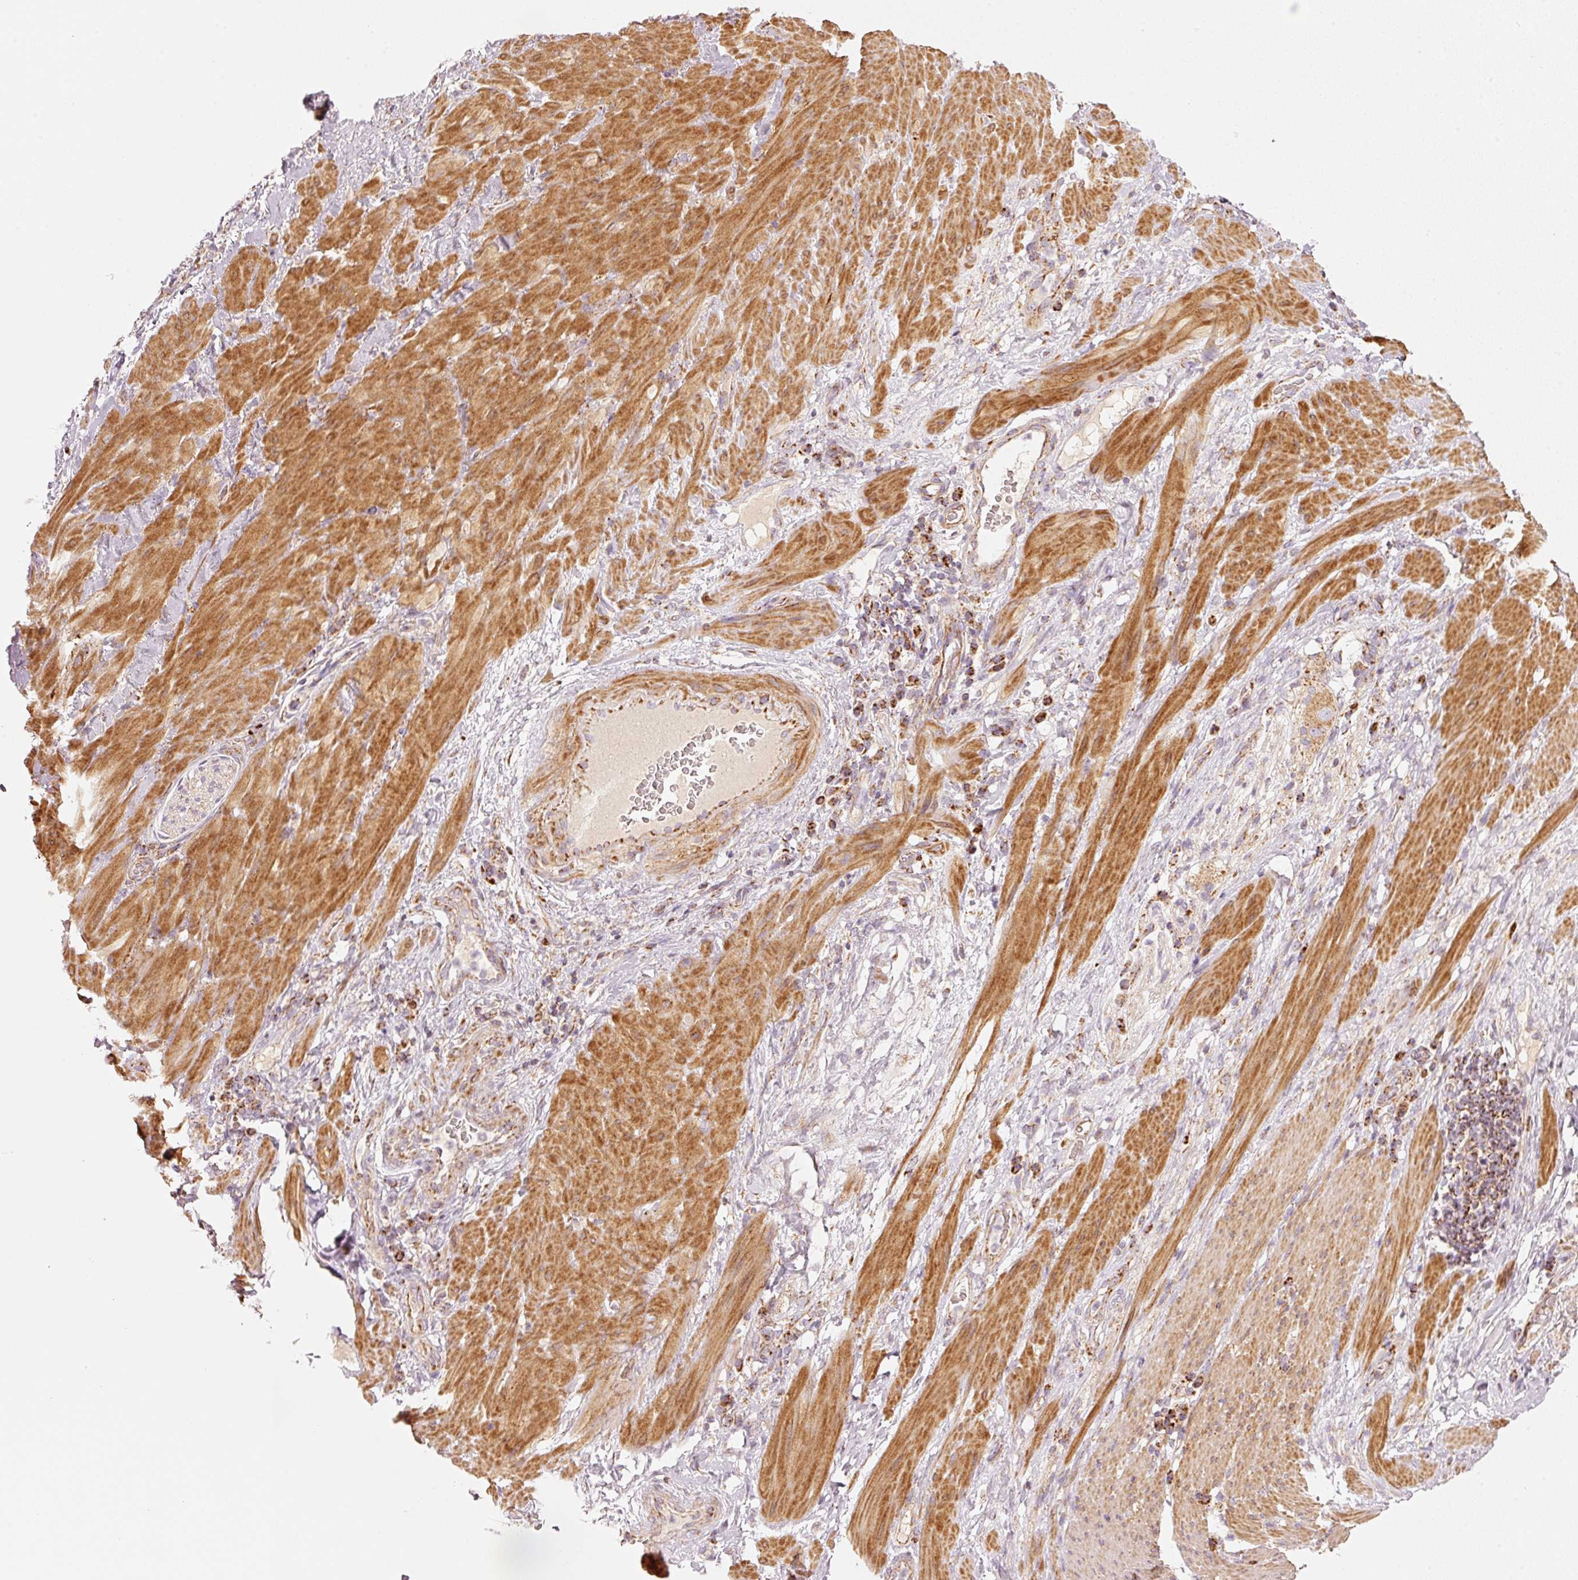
{"staining": {"intensity": "strong", "quantity": ">75%", "location": "cytoplasmic/membranous"}, "tissue": "stomach cancer", "cell_type": "Tumor cells", "image_type": "cancer", "snomed": [{"axis": "morphology", "description": "Normal tissue, NOS"}, {"axis": "morphology", "description": "Adenocarcinoma, NOS"}, {"axis": "topography", "description": "Stomach"}], "caption": "Stomach cancer (adenocarcinoma) stained with DAB IHC reveals high levels of strong cytoplasmic/membranous staining in about >75% of tumor cells.", "gene": "C17orf98", "patient": {"sex": "female", "age": 64}}